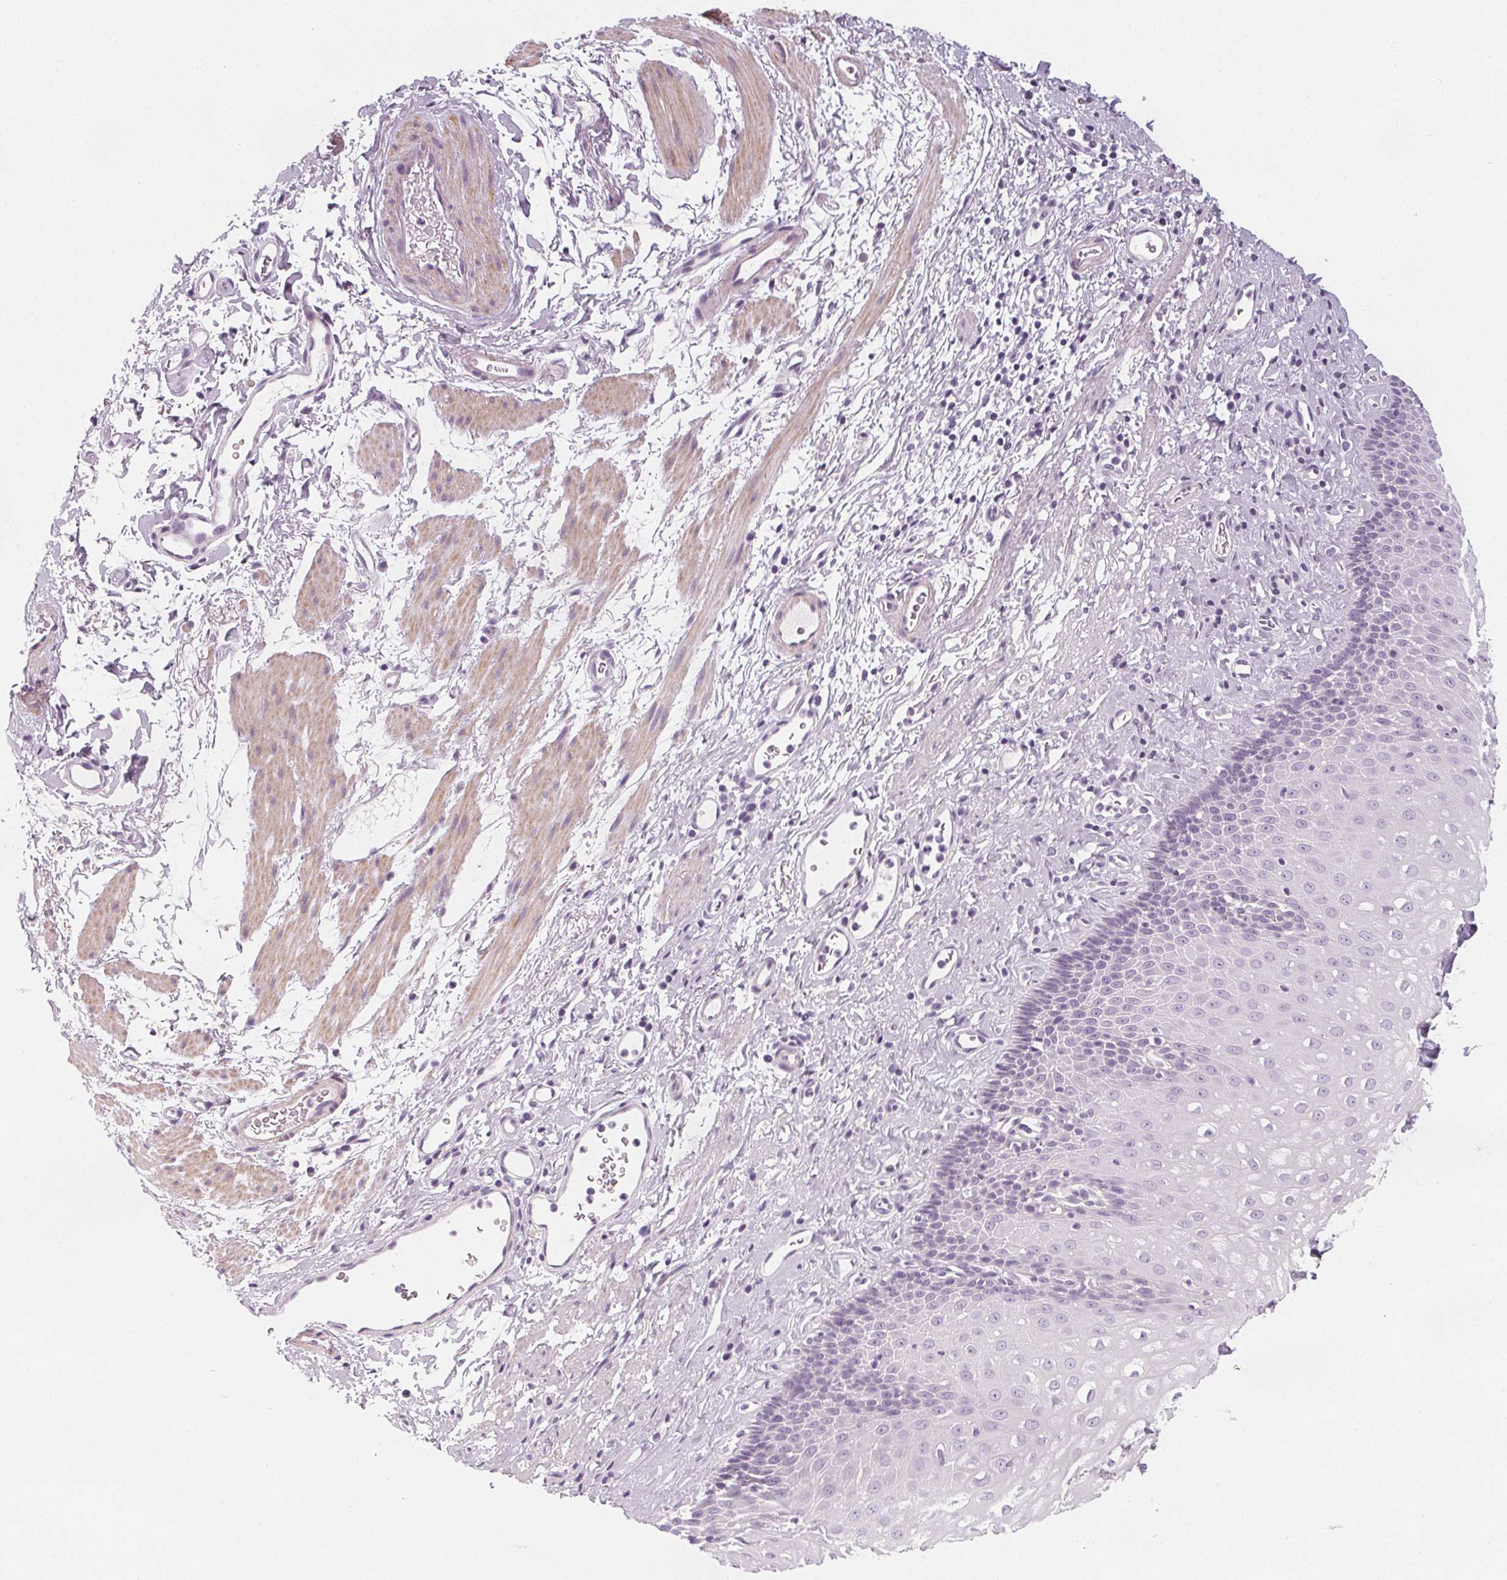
{"staining": {"intensity": "negative", "quantity": "none", "location": "none"}, "tissue": "esophagus", "cell_type": "Squamous epithelial cells", "image_type": "normal", "snomed": [{"axis": "morphology", "description": "Normal tissue, NOS"}, {"axis": "topography", "description": "Esophagus"}], "caption": "Immunohistochemistry histopathology image of benign esophagus stained for a protein (brown), which demonstrates no expression in squamous epithelial cells. (DAB immunohistochemistry visualized using brightfield microscopy, high magnification).", "gene": "SLC5A12", "patient": {"sex": "female", "age": 68}}